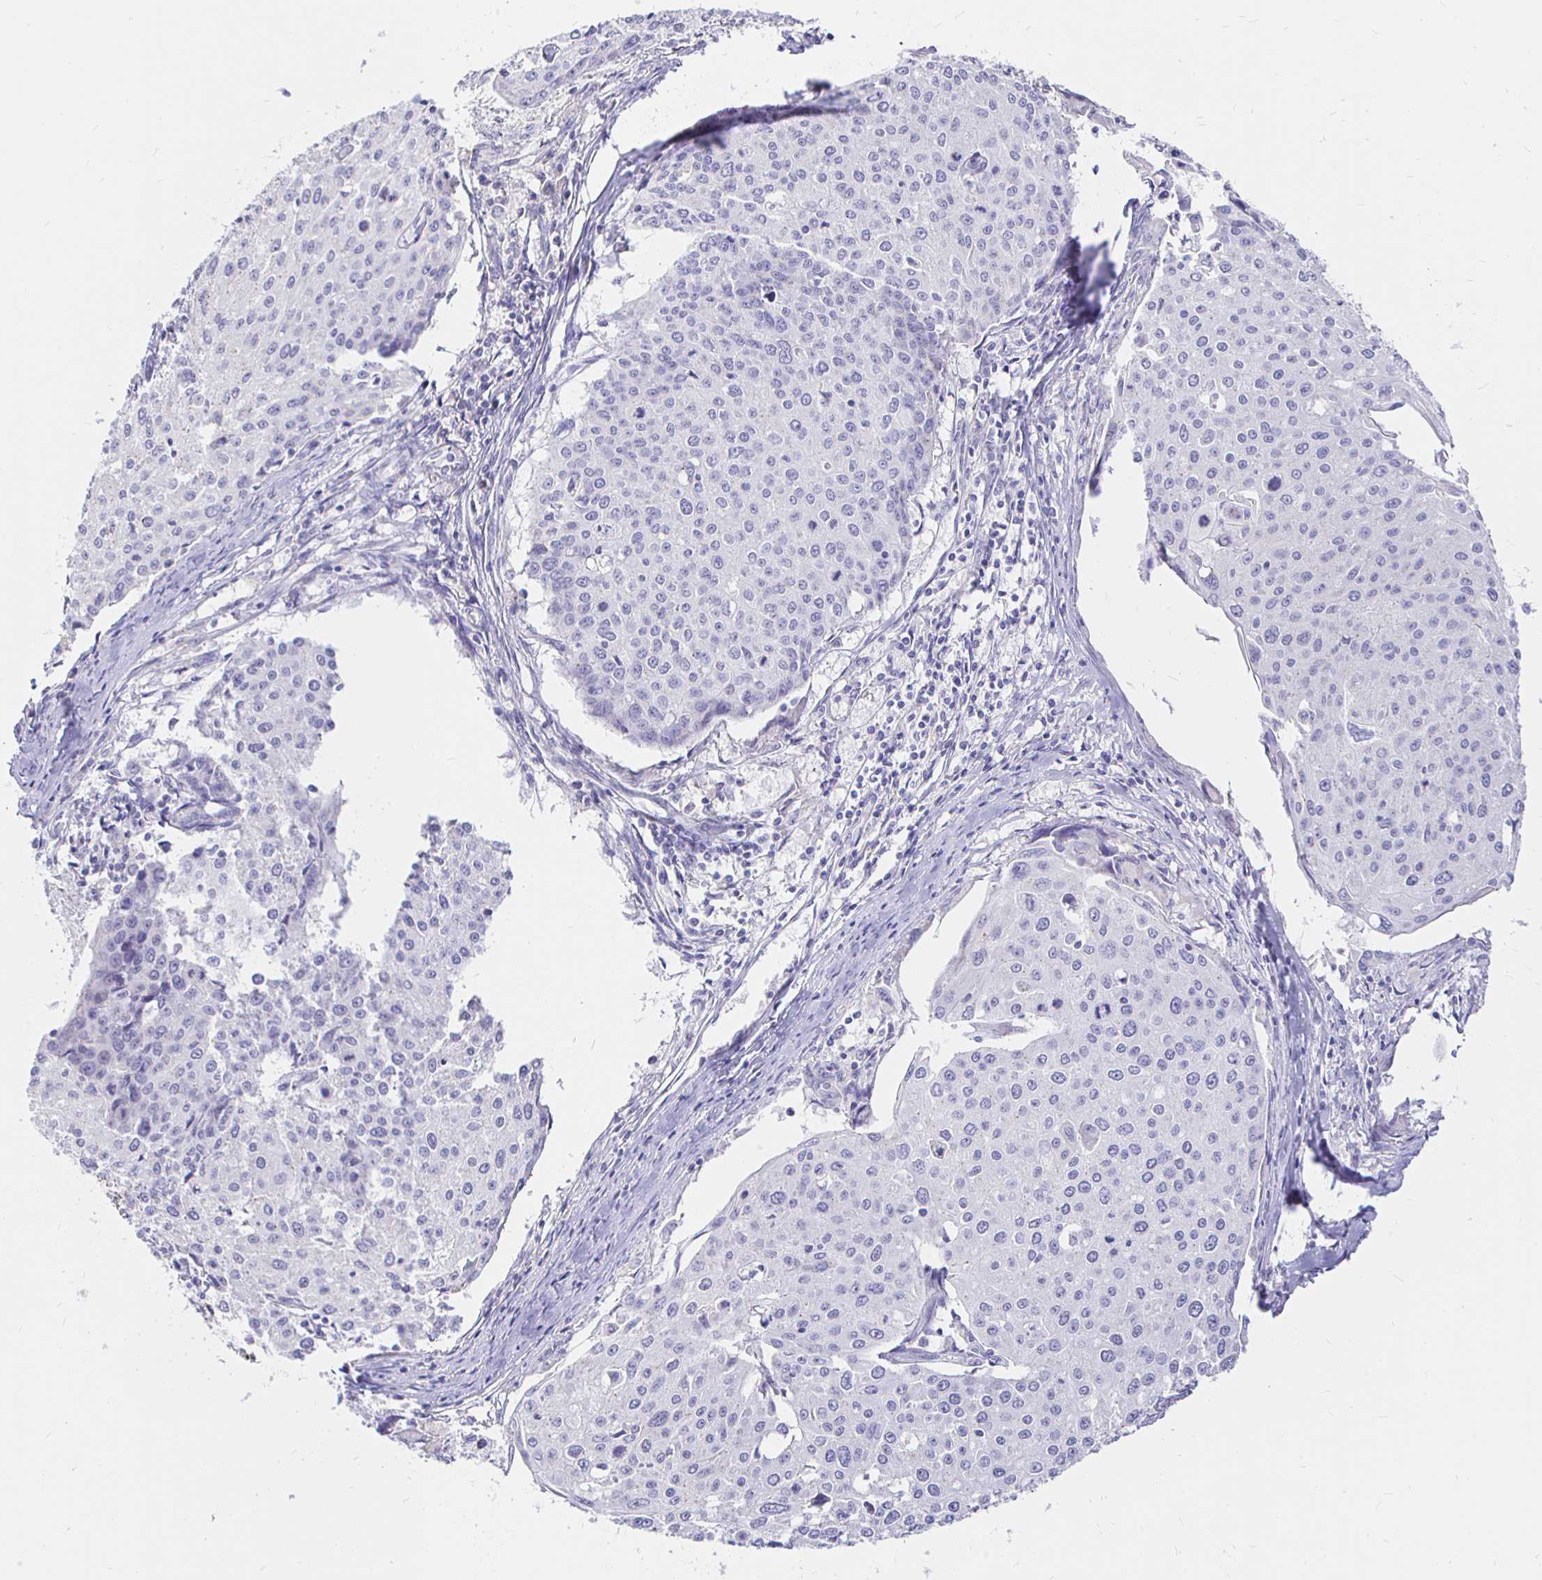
{"staining": {"intensity": "negative", "quantity": "none", "location": "none"}, "tissue": "cervical cancer", "cell_type": "Tumor cells", "image_type": "cancer", "snomed": [{"axis": "morphology", "description": "Squamous cell carcinoma, NOS"}, {"axis": "topography", "description": "Cervix"}], "caption": "Immunohistochemistry photomicrograph of cervical squamous cell carcinoma stained for a protein (brown), which displays no positivity in tumor cells.", "gene": "NECAB1", "patient": {"sex": "female", "age": 38}}